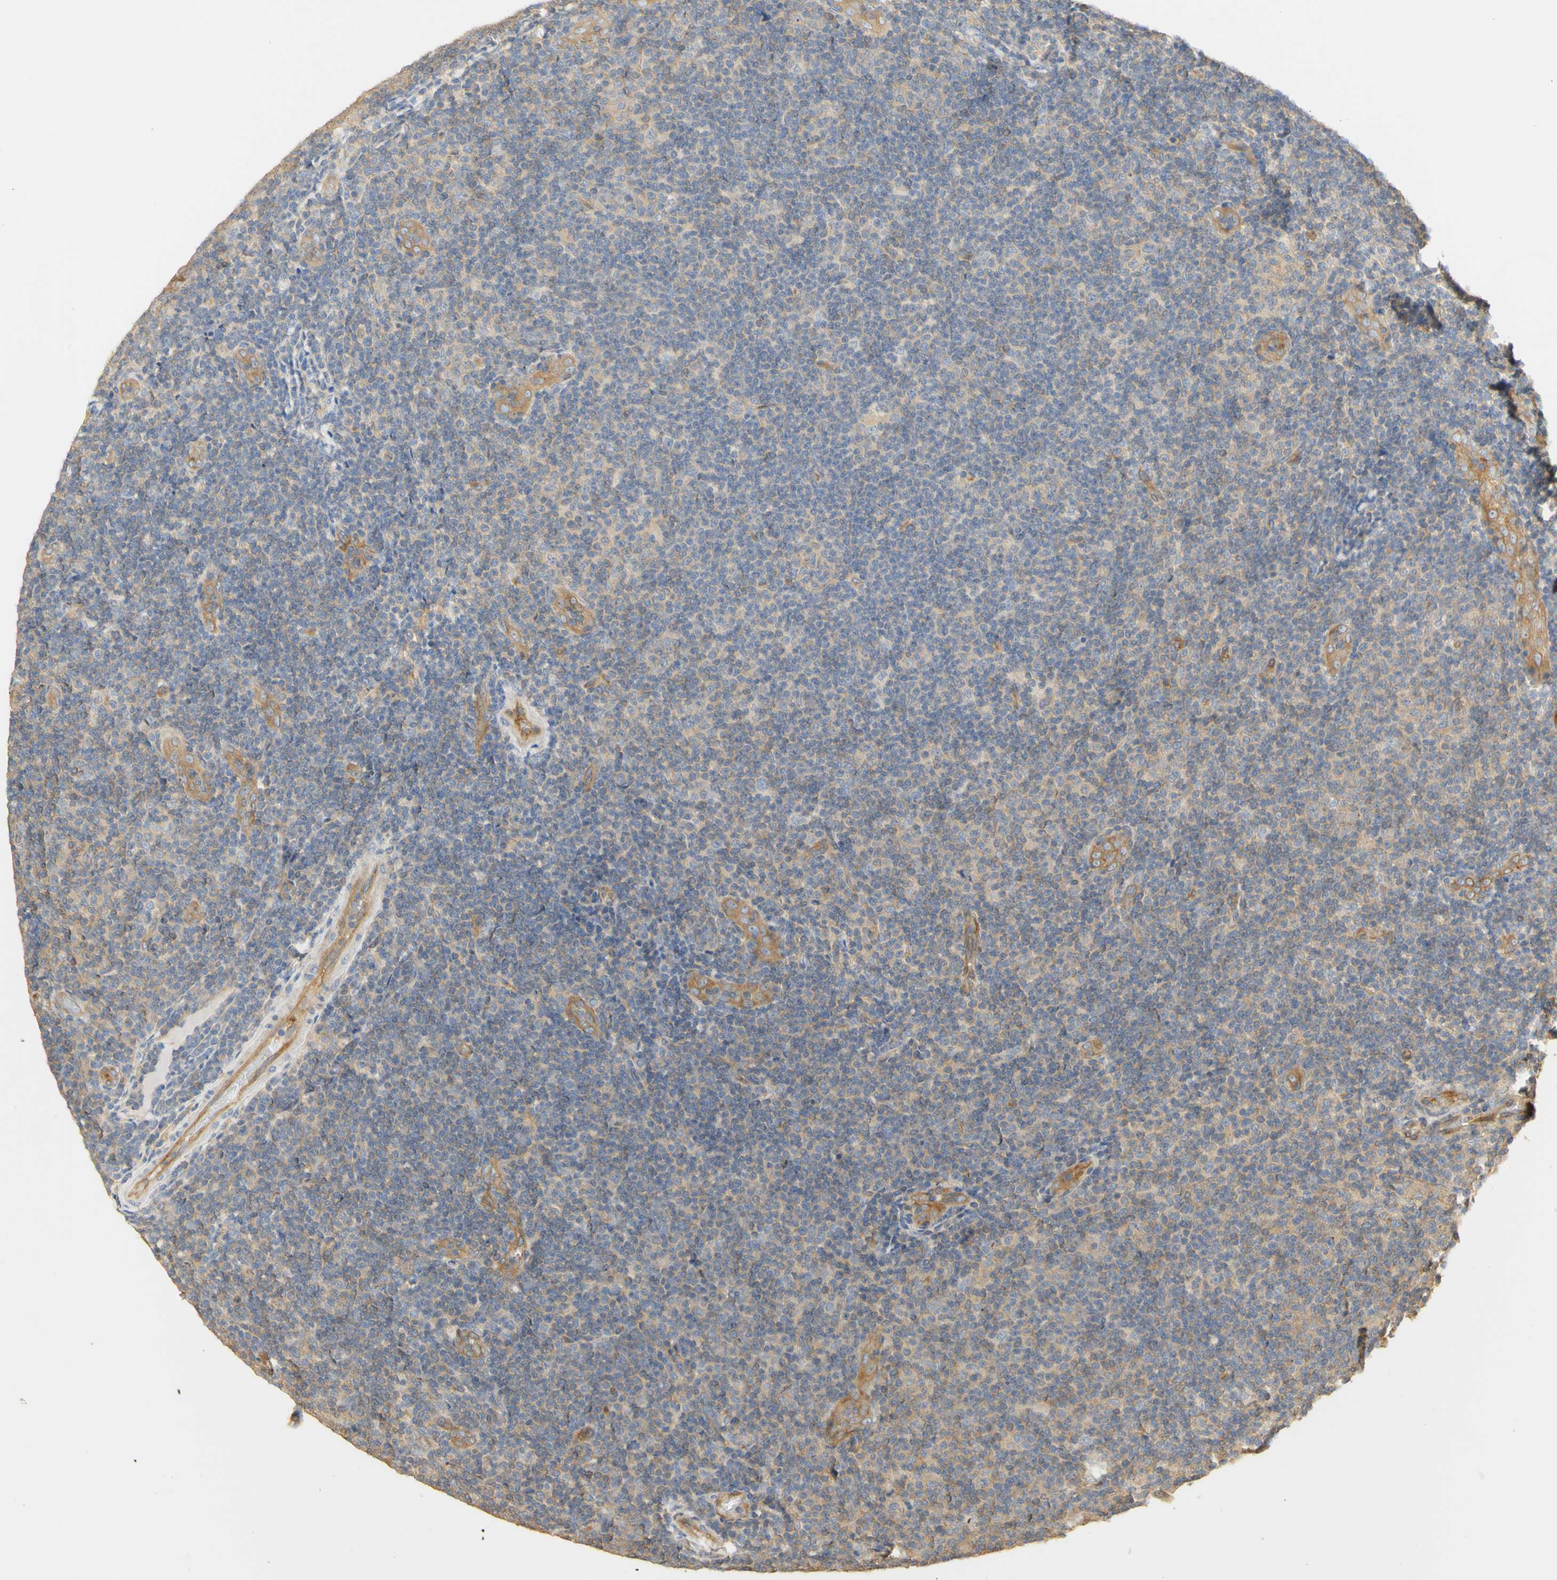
{"staining": {"intensity": "negative", "quantity": "none", "location": "none"}, "tissue": "lymphoma", "cell_type": "Tumor cells", "image_type": "cancer", "snomed": [{"axis": "morphology", "description": "Malignant lymphoma, non-Hodgkin's type, Low grade"}, {"axis": "topography", "description": "Lymph node"}], "caption": "Immunohistochemistry photomicrograph of malignant lymphoma, non-Hodgkin's type (low-grade) stained for a protein (brown), which exhibits no staining in tumor cells.", "gene": "KCNE4", "patient": {"sex": "male", "age": 83}}